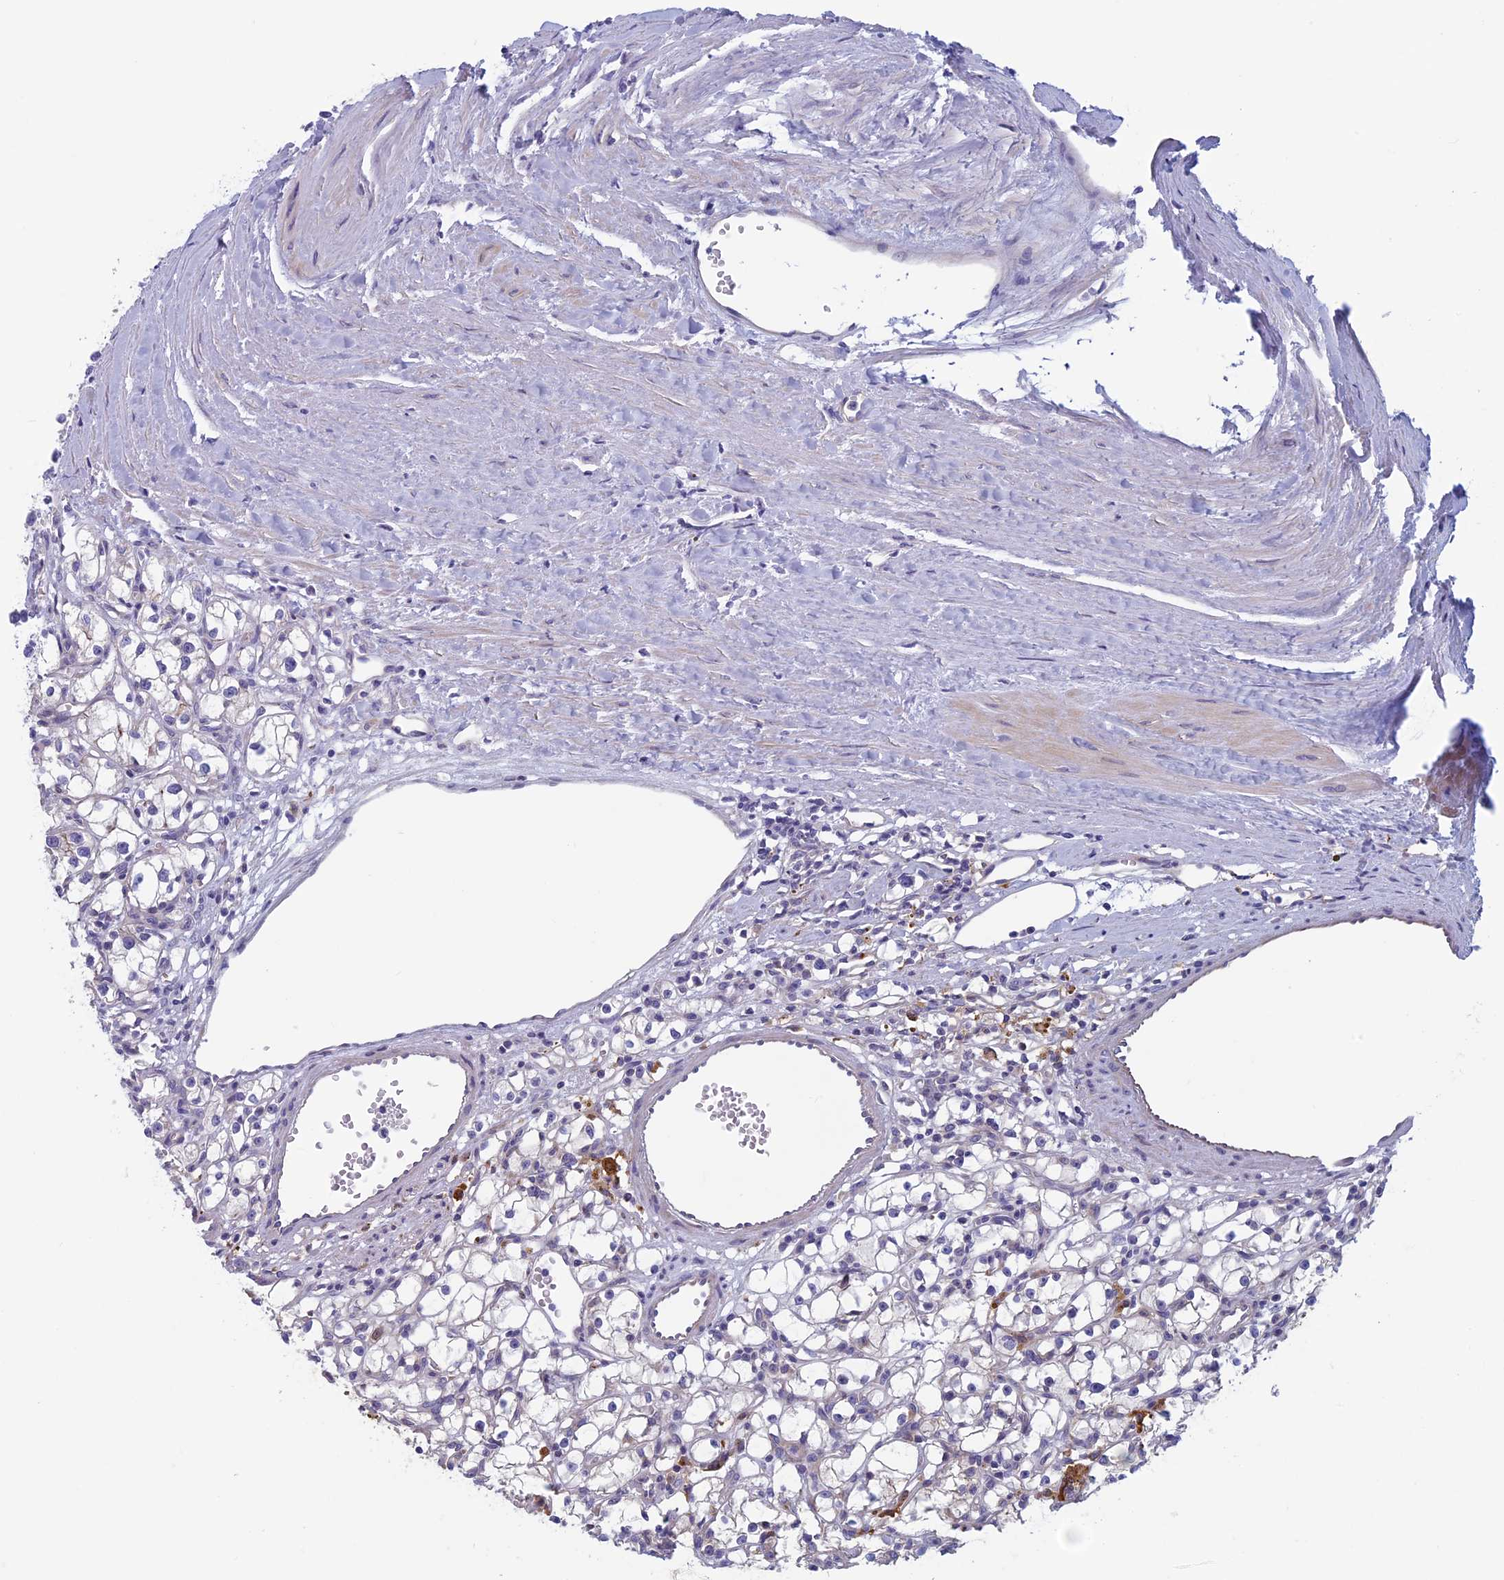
{"staining": {"intensity": "negative", "quantity": "none", "location": "none"}, "tissue": "renal cancer", "cell_type": "Tumor cells", "image_type": "cancer", "snomed": [{"axis": "morphology", "description": "Adenocarcinoma, NOS"}, {"axis": "topography", "description": "Kidney"}], "caption": "IHC image of renal adenocarcinoma stained for a protein (brown), which demonstrates no expression in tumor cells. Brightfield microscopy of immunohistochemistry stained with DAB (3,3'-diaminobenzidine) (brown) and hematoxylin (blue), captured at high magnification.", "gene": "CNOT6L", "patient": {"sex": "male", "age": 56}}